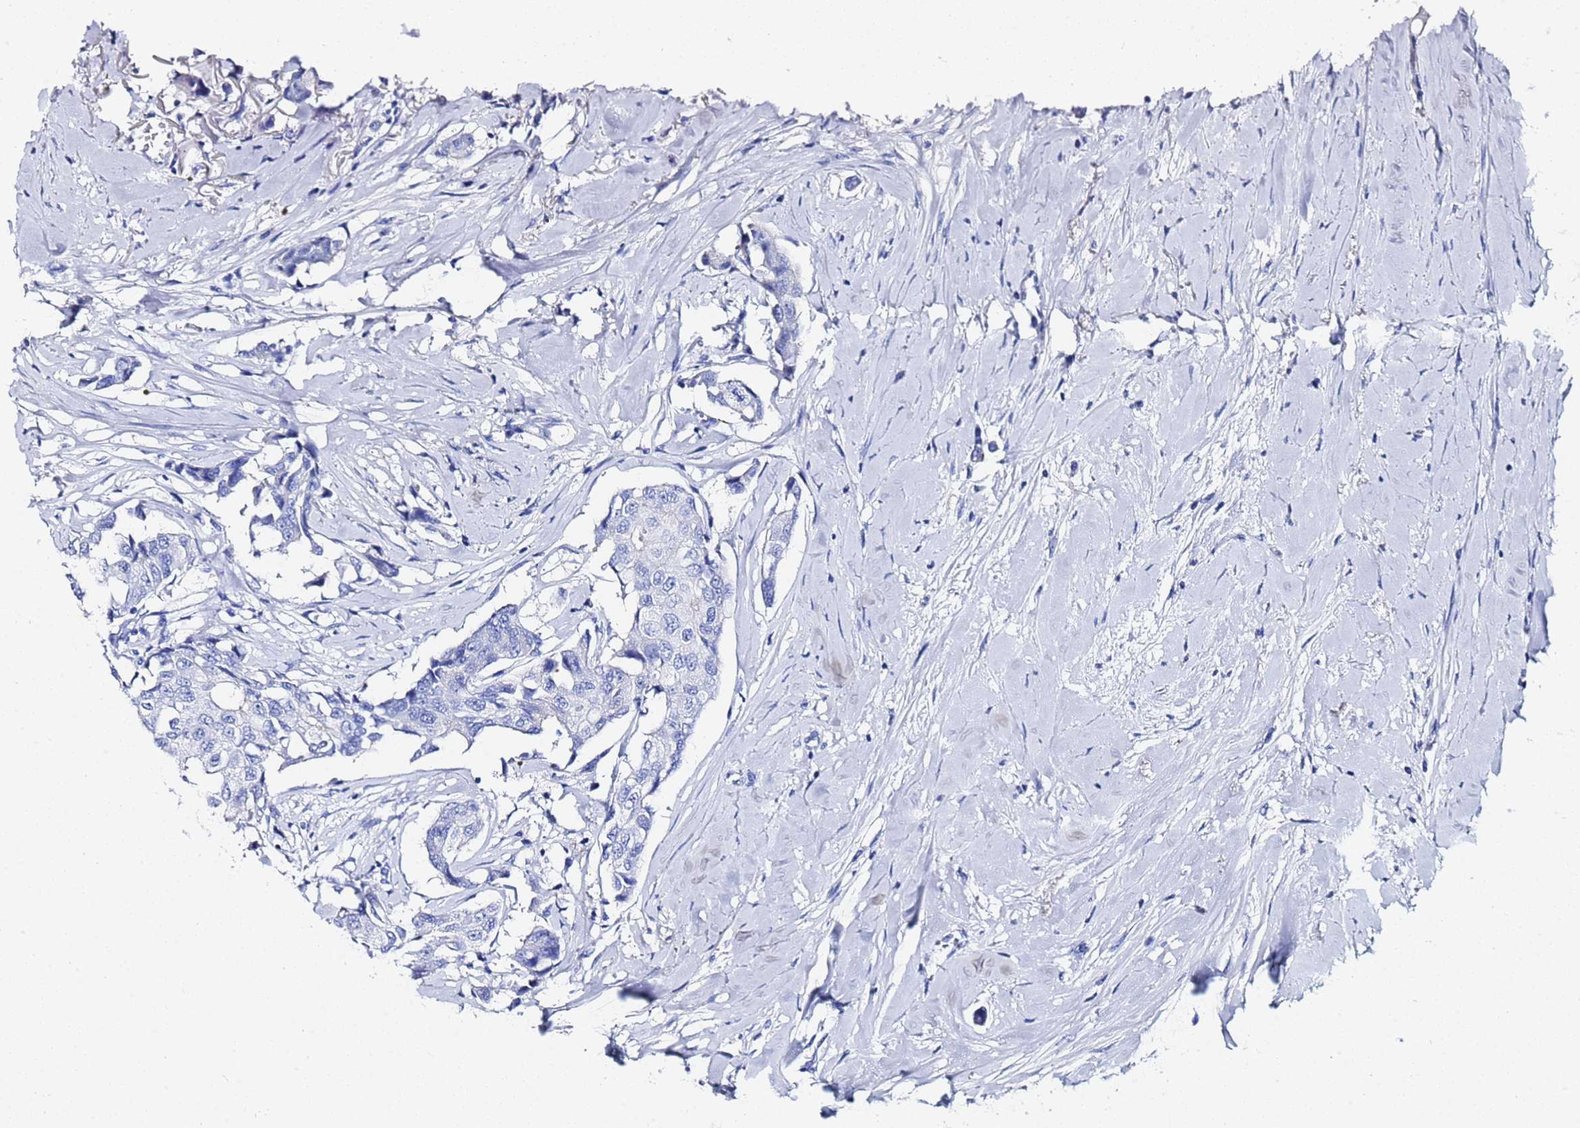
{"staining": {"intensity": "negative", "quantity": "none", "location": "none"}, "tissue": "breast cancer", "cell_type": "Tumor cells", "image_type": "cancer", "snomed": [{"axis": "morphology", "description": "Duct carcinoma"}, {"axis": "topography", "description": "Breast"}], "caption": "Immunohistochemistry (IHC) micrograph of neoplastic tissue: breast invasive ductal carcinoma stained with DAB shows no significant protein positivity in tumor cells.", "gene": "GGT1", "patient": {"sex": "female", "age": 80}}